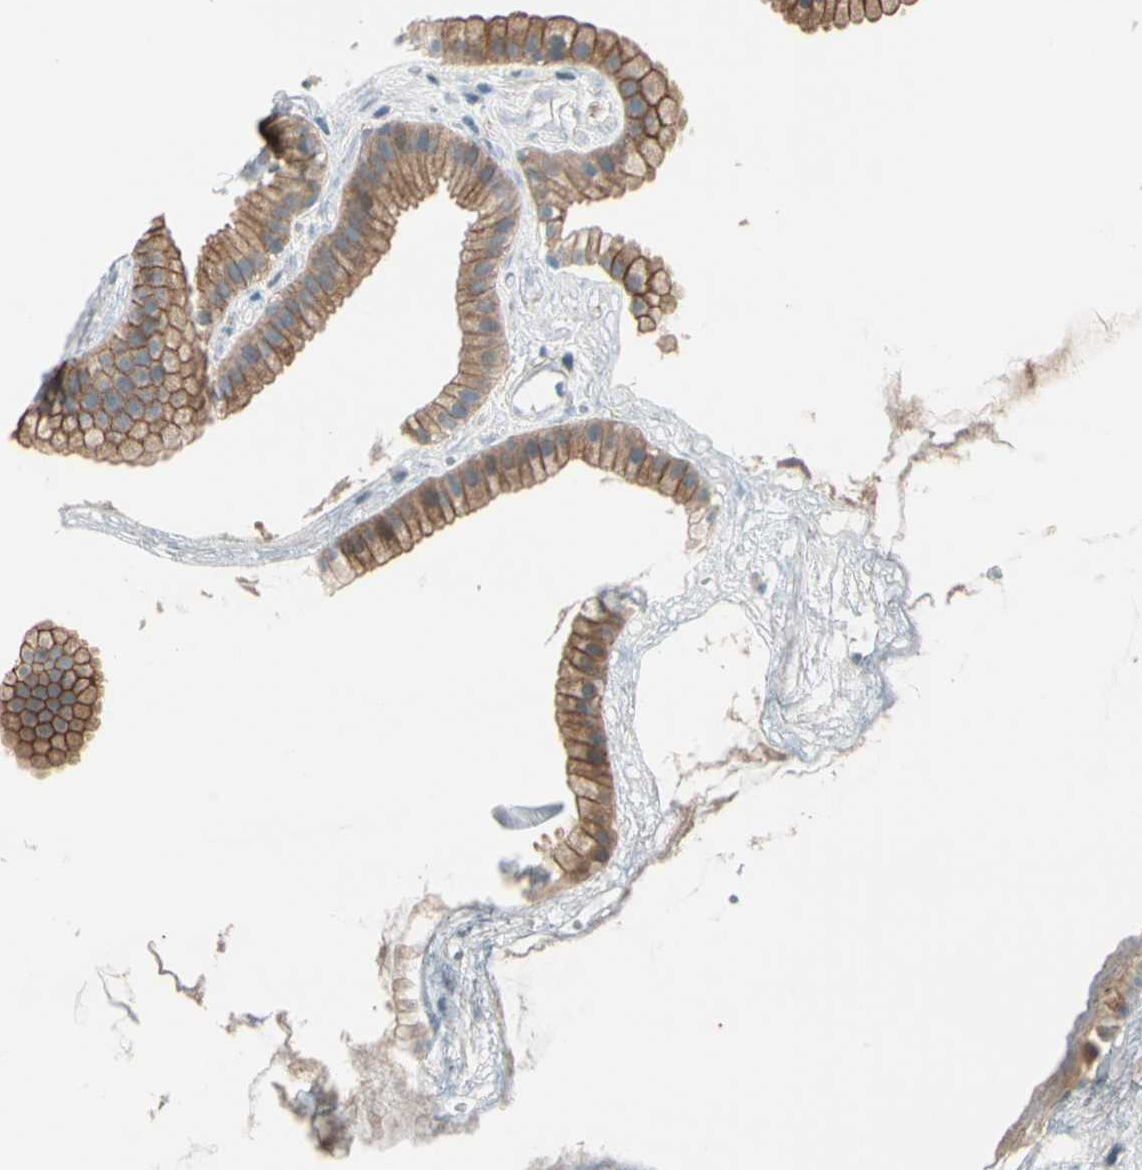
{"staining": {"intensity": "strong", "quantity": ">75%", "location": "cytoplasmic/membranous"}, "tissue": "gallbladder", "cell_type": "Glandular cells", "image_type": "normal", "snomed": [{"axis": "morphology", "description": "Normal tissue, NOS"}, {"axis": "topography", "description": "Gallbladder"}], "caption": "DAB immunohistochemical staining of unremarkable gallbladder shows strong cytoplasmic/membranous protein expression in approximately >75% of glandular cells.", "gene": "LIMK2", "patient": {"sex": "female", "age": 64}}